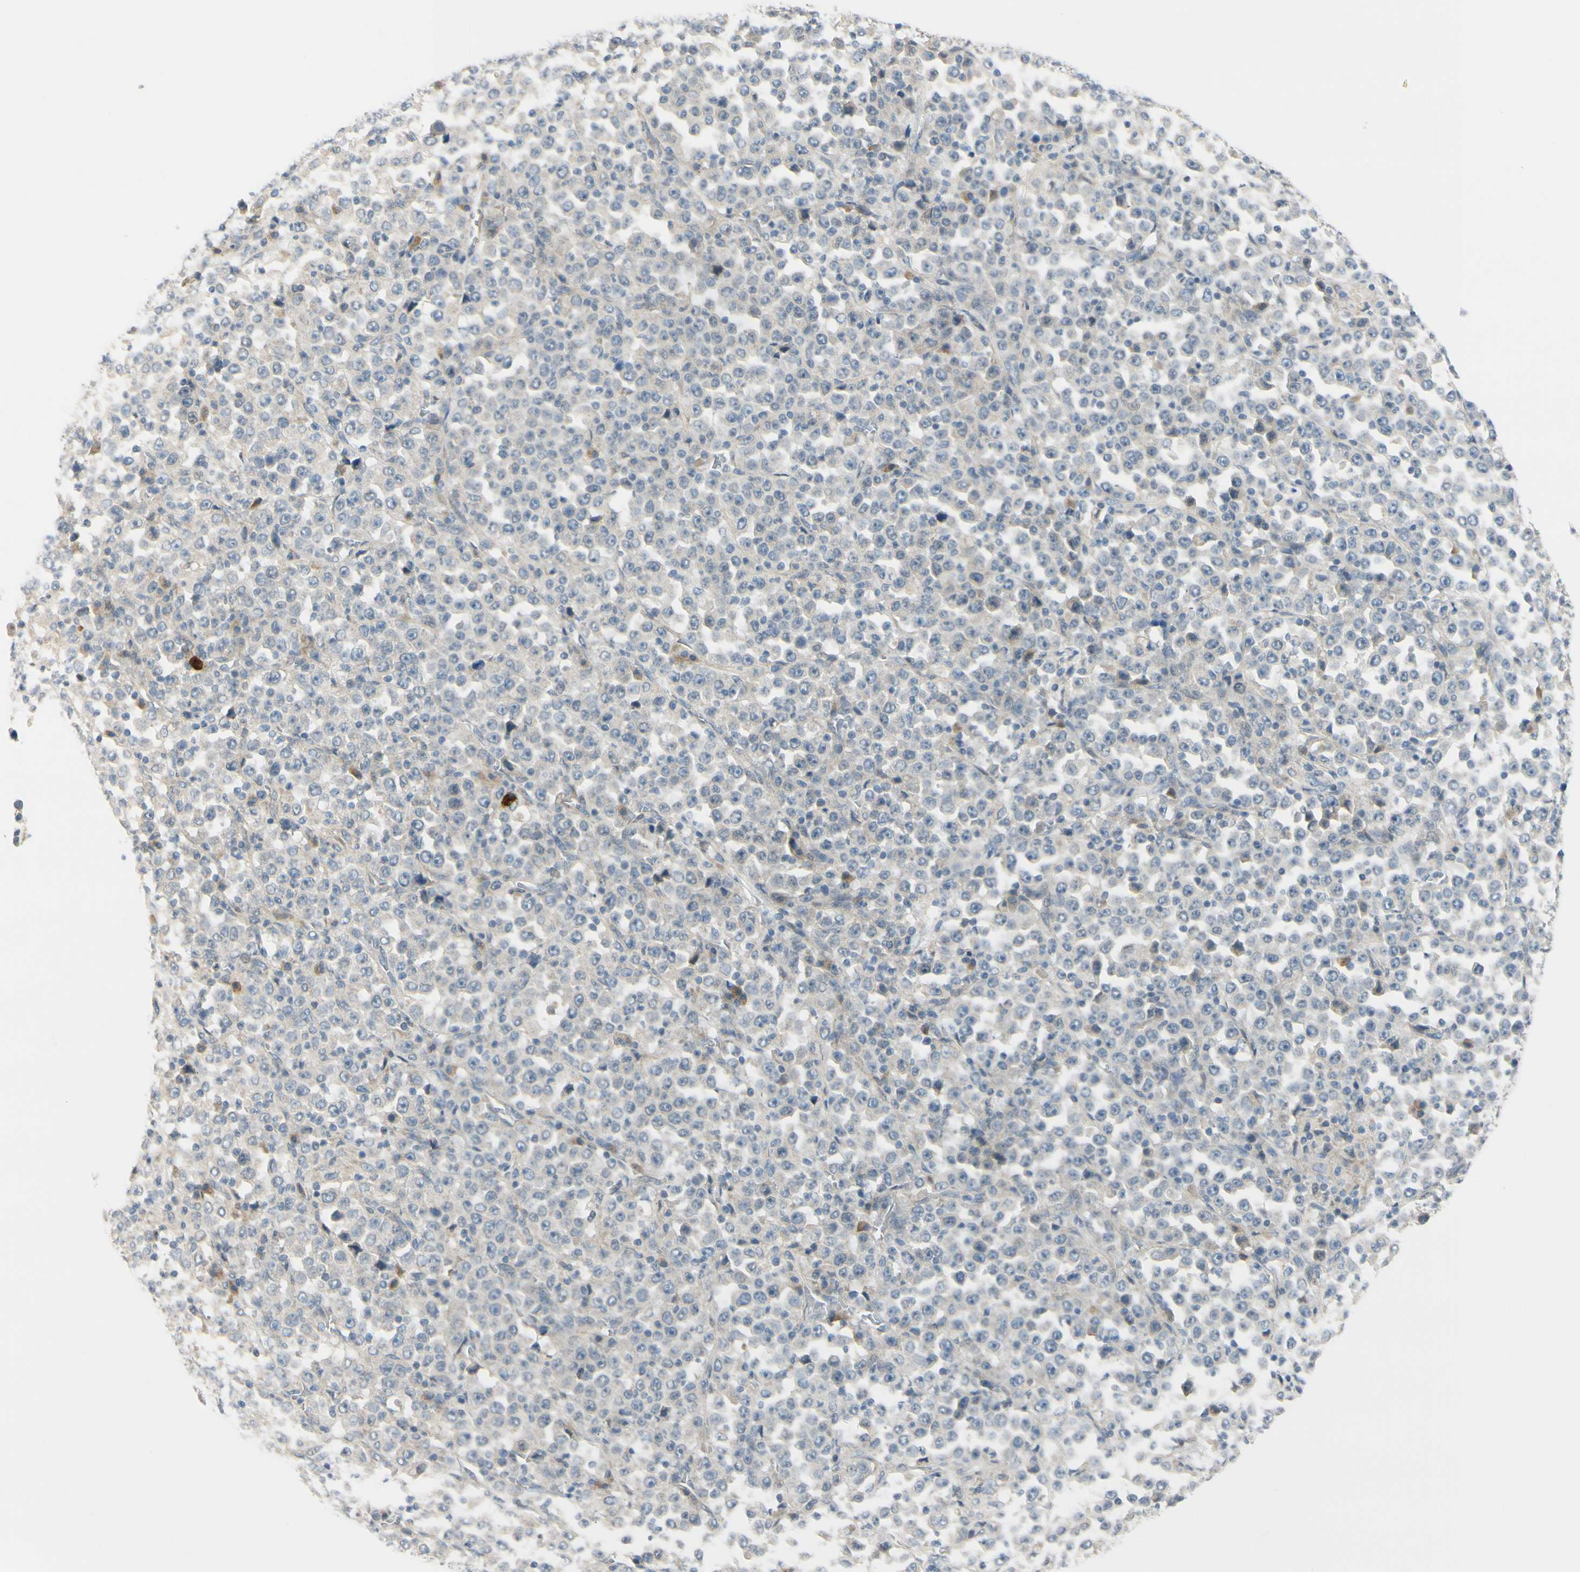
{"staining": {"intensity": "negative", "quantity": "none", "location": "none"}, "tissue": "stomach cancer", "cell_type": "Tumor cells", "image_type": "cancer", "snomed": [{"axis": "morphology", "description": "Normal tissue, NOS"}, {"axis": "morphology", "description": "Adenocarcinoma, NOS"}, {"axis": "topography", "description": "Stomach, upper"}, {"axis": "topography", "description": "Stomach"}], "caption": "An IHC micrograph of stomach adenocarcinoma is shown. There is no staining in tumor cells of stomach adenocarcinoma. (DAB immunohistochemistry (IHC) visualized using brightfield microscopy, high magnification).", "gene": "FHL2", "patient": {"sex": "male", "age": 59}}